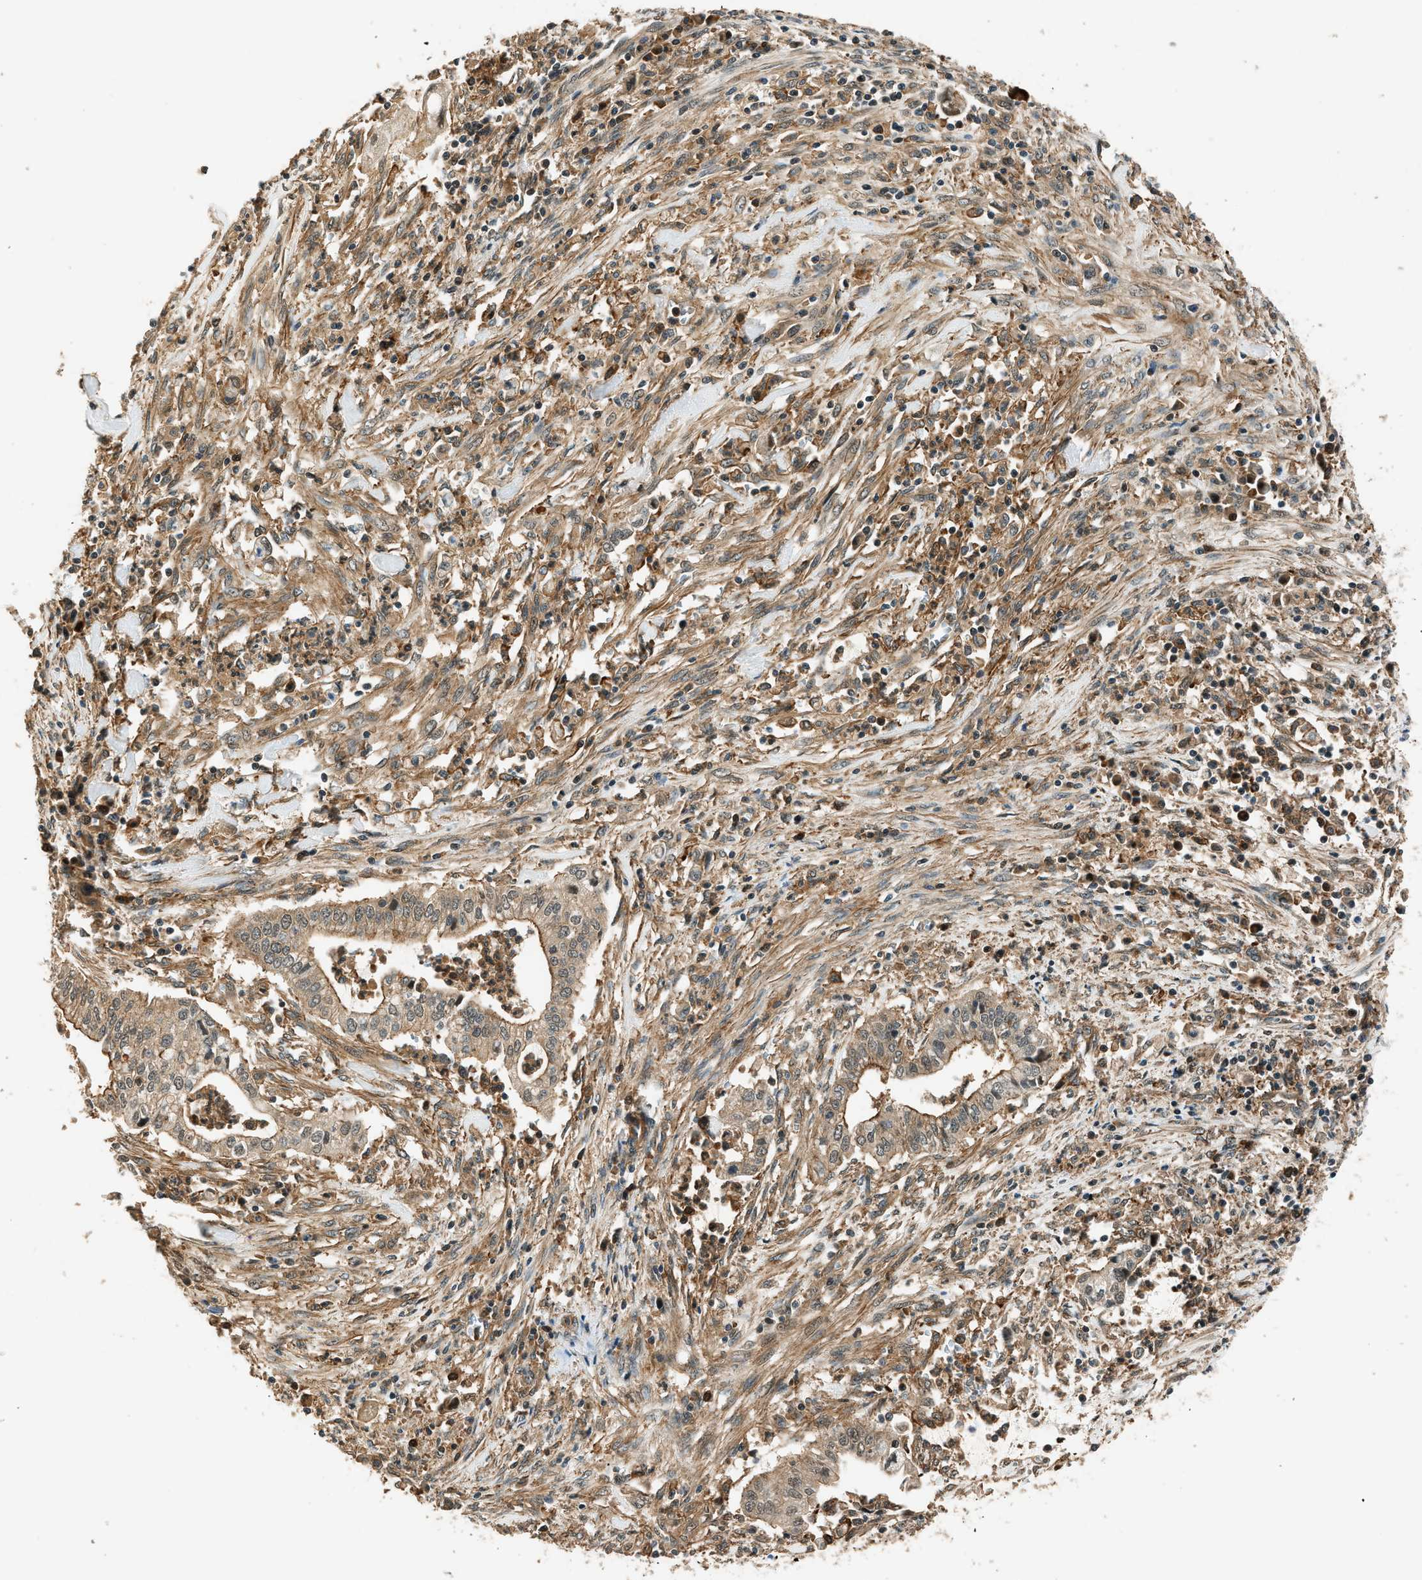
{"staining": {"intensity": "moderate", "quantity": ">75%", "location": "cytoplasmic/membranous"}, "tissue": "cervical cancer", "cell_type": "Tumor cells", "image_type": "cancer", "snomed": [{"axis": "morphology", "description": "Adenocarcinoma, NOS"}, {"axis": "topography", "description": "Cervix"}], "caption": "Cervical cancer stained with DAB immunohistochemistry (IHC) exhibits medium levels of moderate cytoplasmic/membranous positivity in approximately >75% of tumor cells.", "gene": "ARHGEF11", "patient": {"sex": "female", "age": 44}}